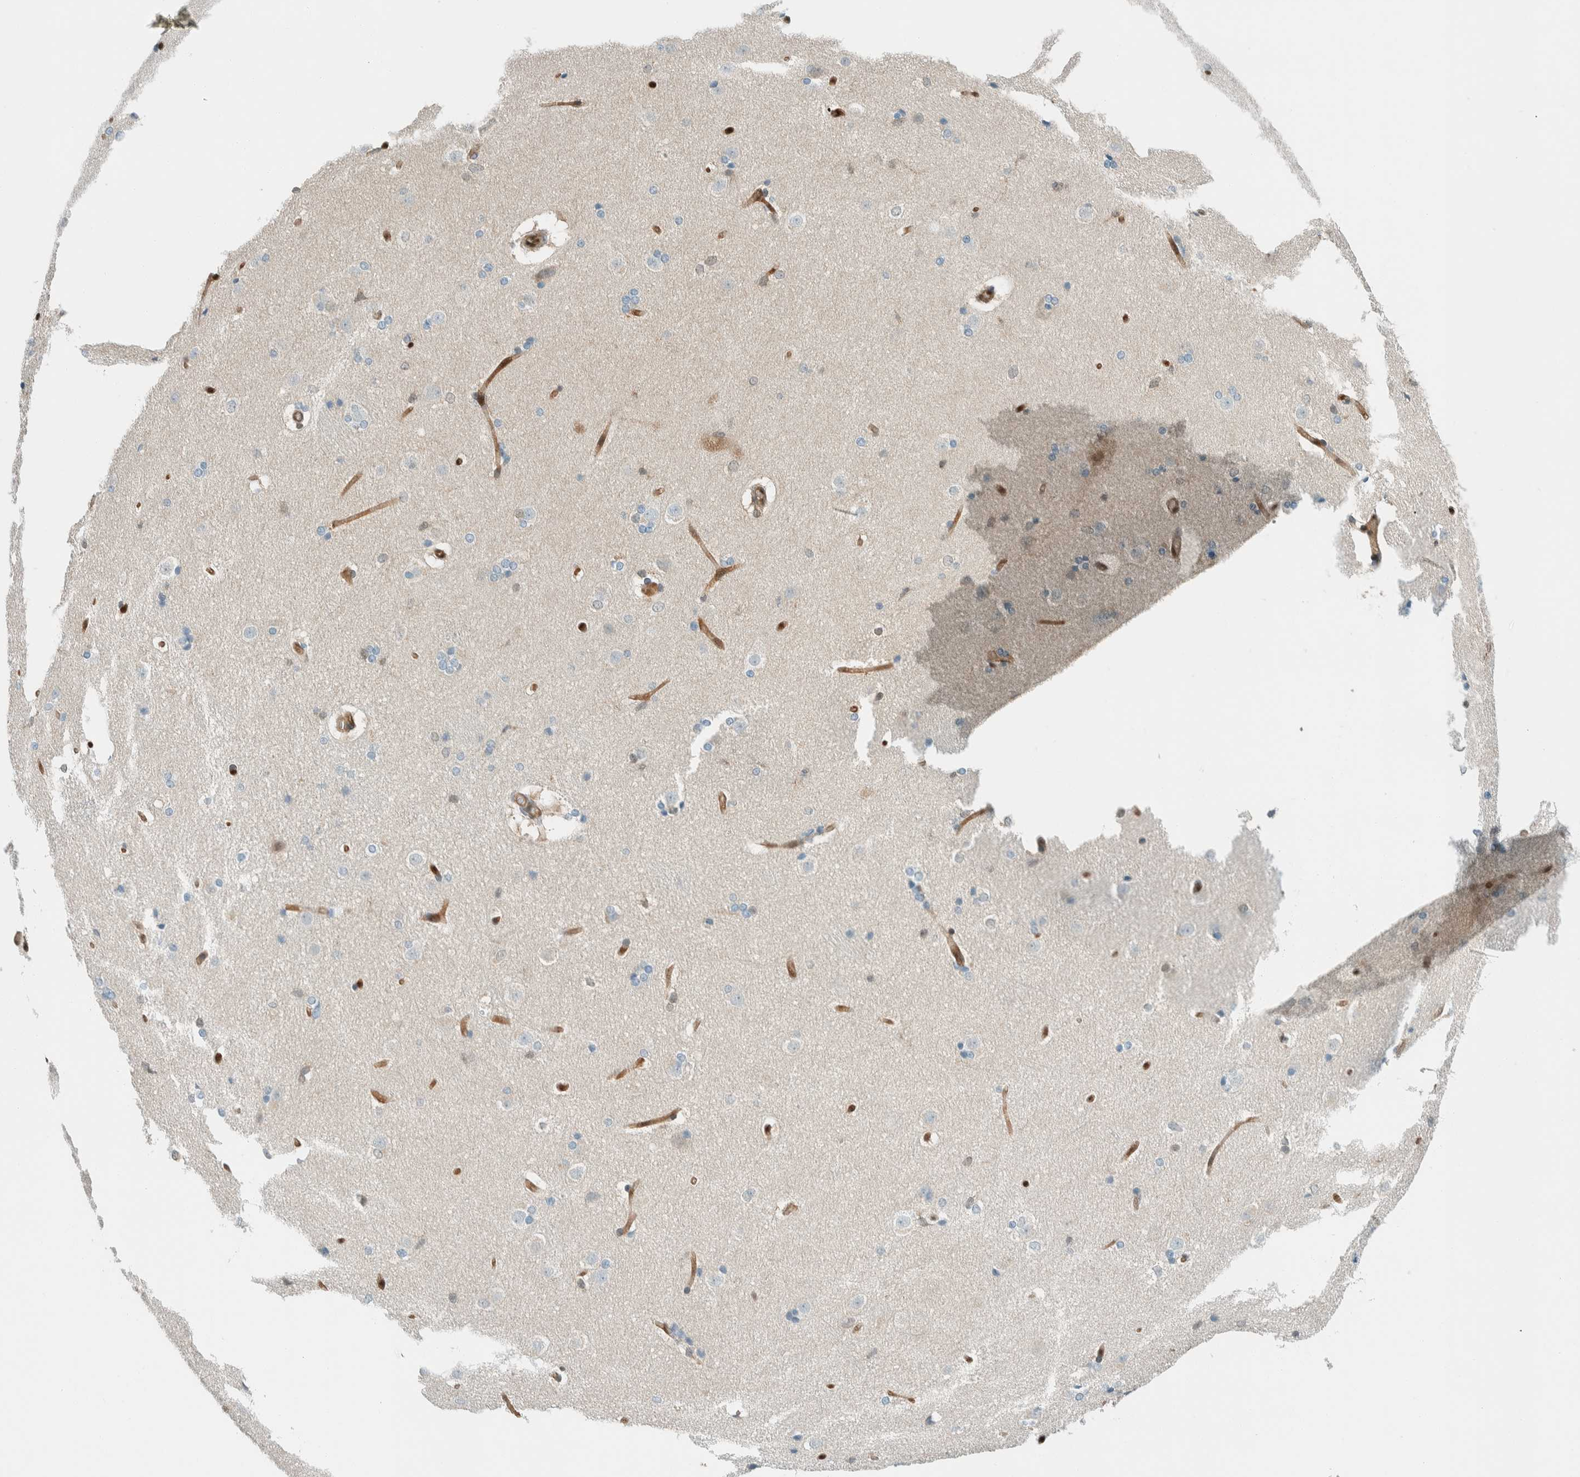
{"staining": {"intensity": "negative", "quantity": "none", "location": "none"}, "tissue": "caudate", "cell_type": "Glial cells", "image_type": "normal", "snomed": [{"axis": "morphology", "description": "Normal tissue, NOS"}, {"axis": "topography", "description": "Lateral ventricle wall"}], "caption": "The micrograph displays no significant staining in glial cells of caudate. The staining is performed using DAB (3,3'-diaminobenzidine) brown chromogen with nuclei counter-stained in using hematoxylin.", "gene": "NXN", "patient": {"sex": "female", "age": 19}}